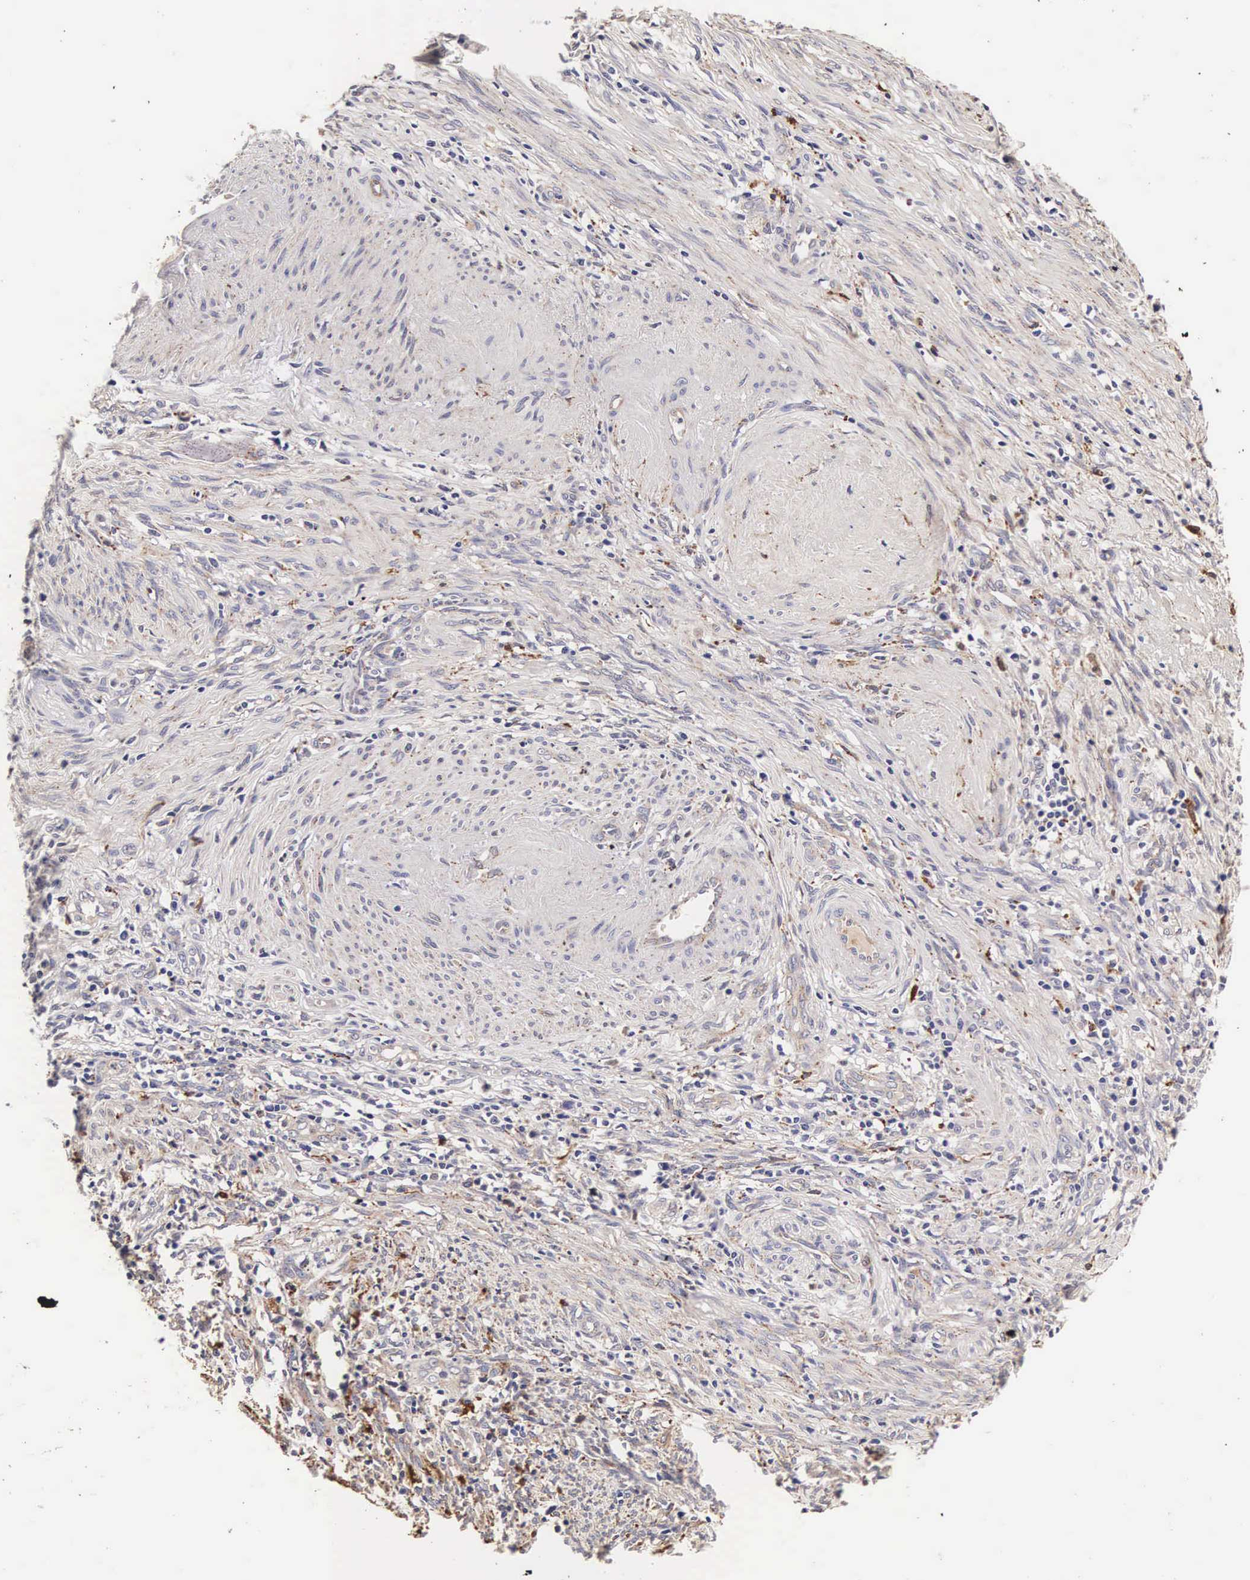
{"staining": {"intensity": "moderate", "quantity": "<25%", "location": "cytoplasmic/membranous"}, "tissue": "cervical cancer", "cell_type": "Tumor cells", "image_type": "cancer", "snomed": [{"axis": "morphology", "description": "Squamous cell carcinoma, NOS"}, {"axis": "topography", "description": "Cervix"}], "caption": "DAB (3,3'-diaminobenzidine) immunohistochemical staining of cervical cancer demonstrates moderate cytoplasmic/membranous protein expression in approximately <25% of tumor cells.", "gene": "CTSB", "patient": {"sex": "female", "age": 41}}